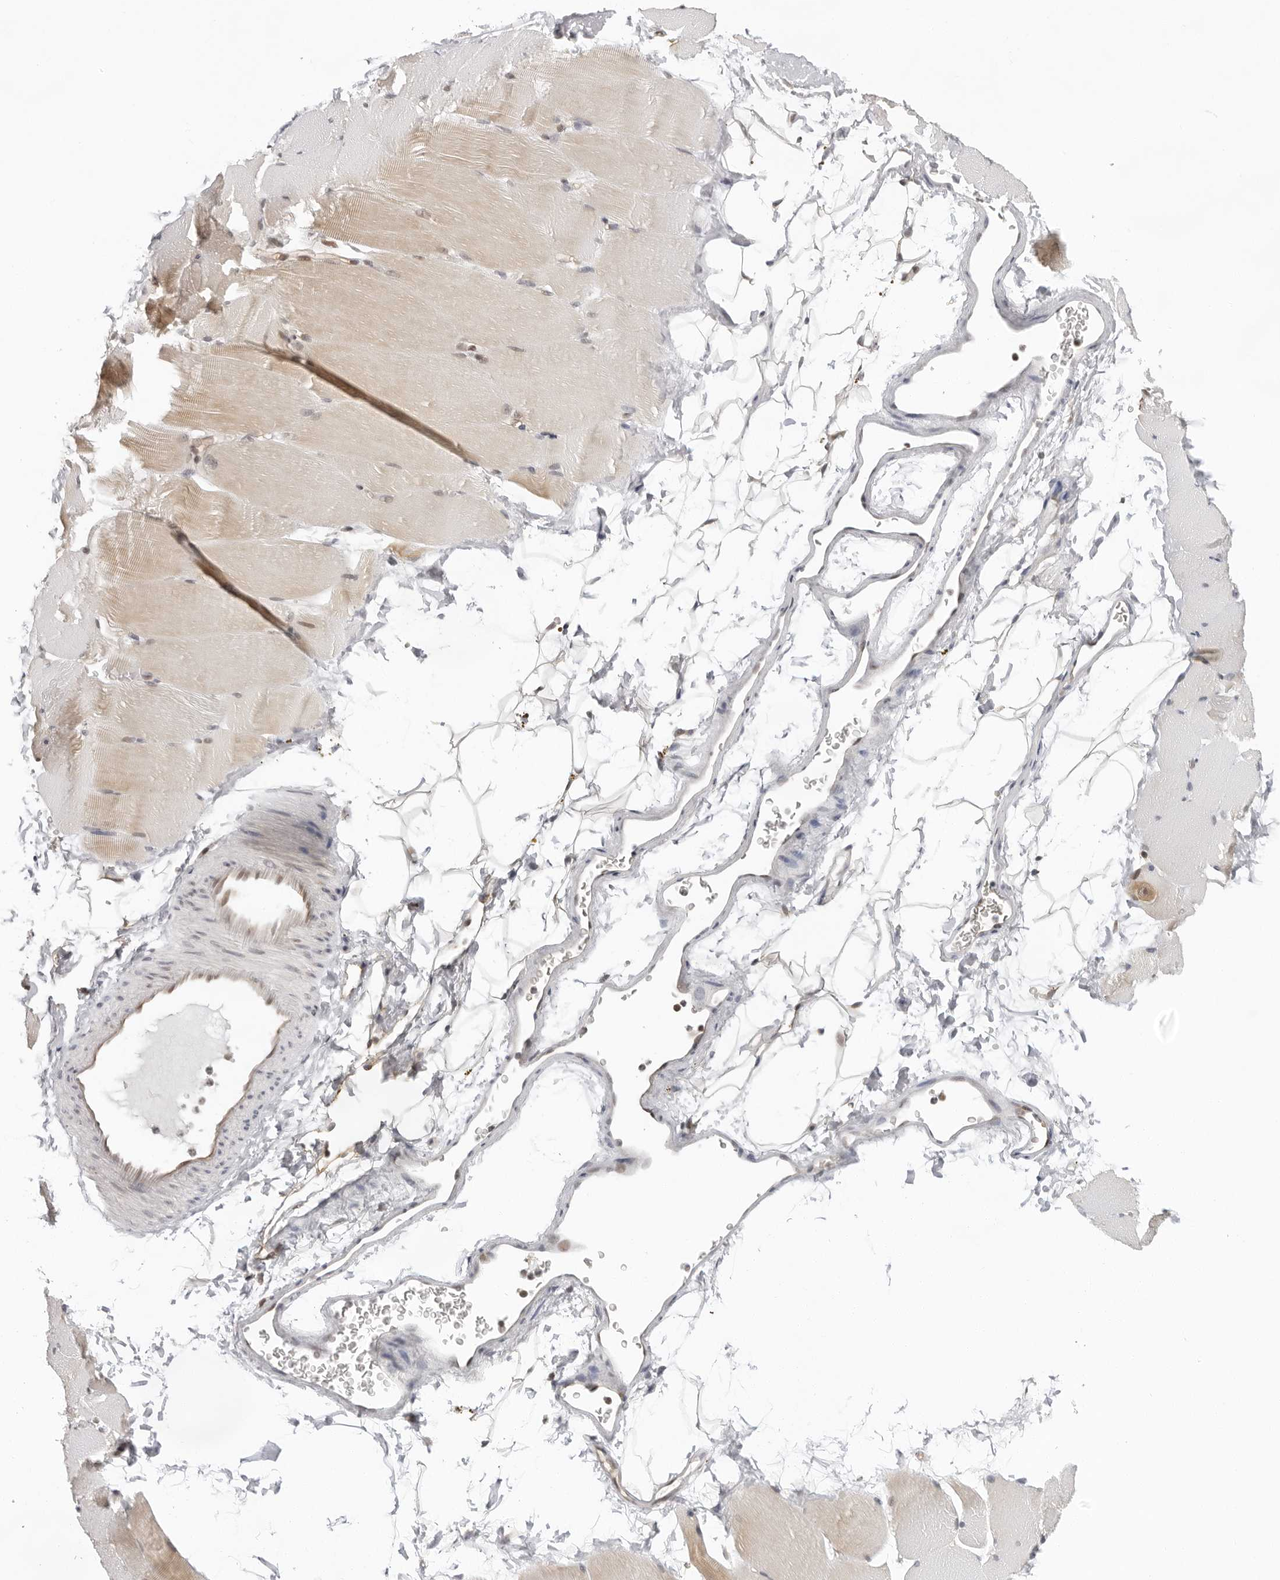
{"staining": {"intensity": "weak", "quantity": "25%-75%", "location": "cytoplasmic/membranous,nuclear"}, "tissue": "skeletal muscle", "cell_type": "Myocytes", "image_type": "normal", "snomed": [{"axis": "morphology", "description": "Normal tissue, NOS"}, {"axis": "topography", "description": "Skeletal muscle"}, {"axis": "topography", "description": "Parathyroid gland"}], "caption": "The immunohistochemical stain labels weak cytoplasmic/membranous,nuclear positivity in myocytes of normal skeletal muscle. (DAB = brown stain, brightfield microscopy at high magnification).", "gene": "ITGB3BP", "patient": {"sex": "female", "age": 37}}